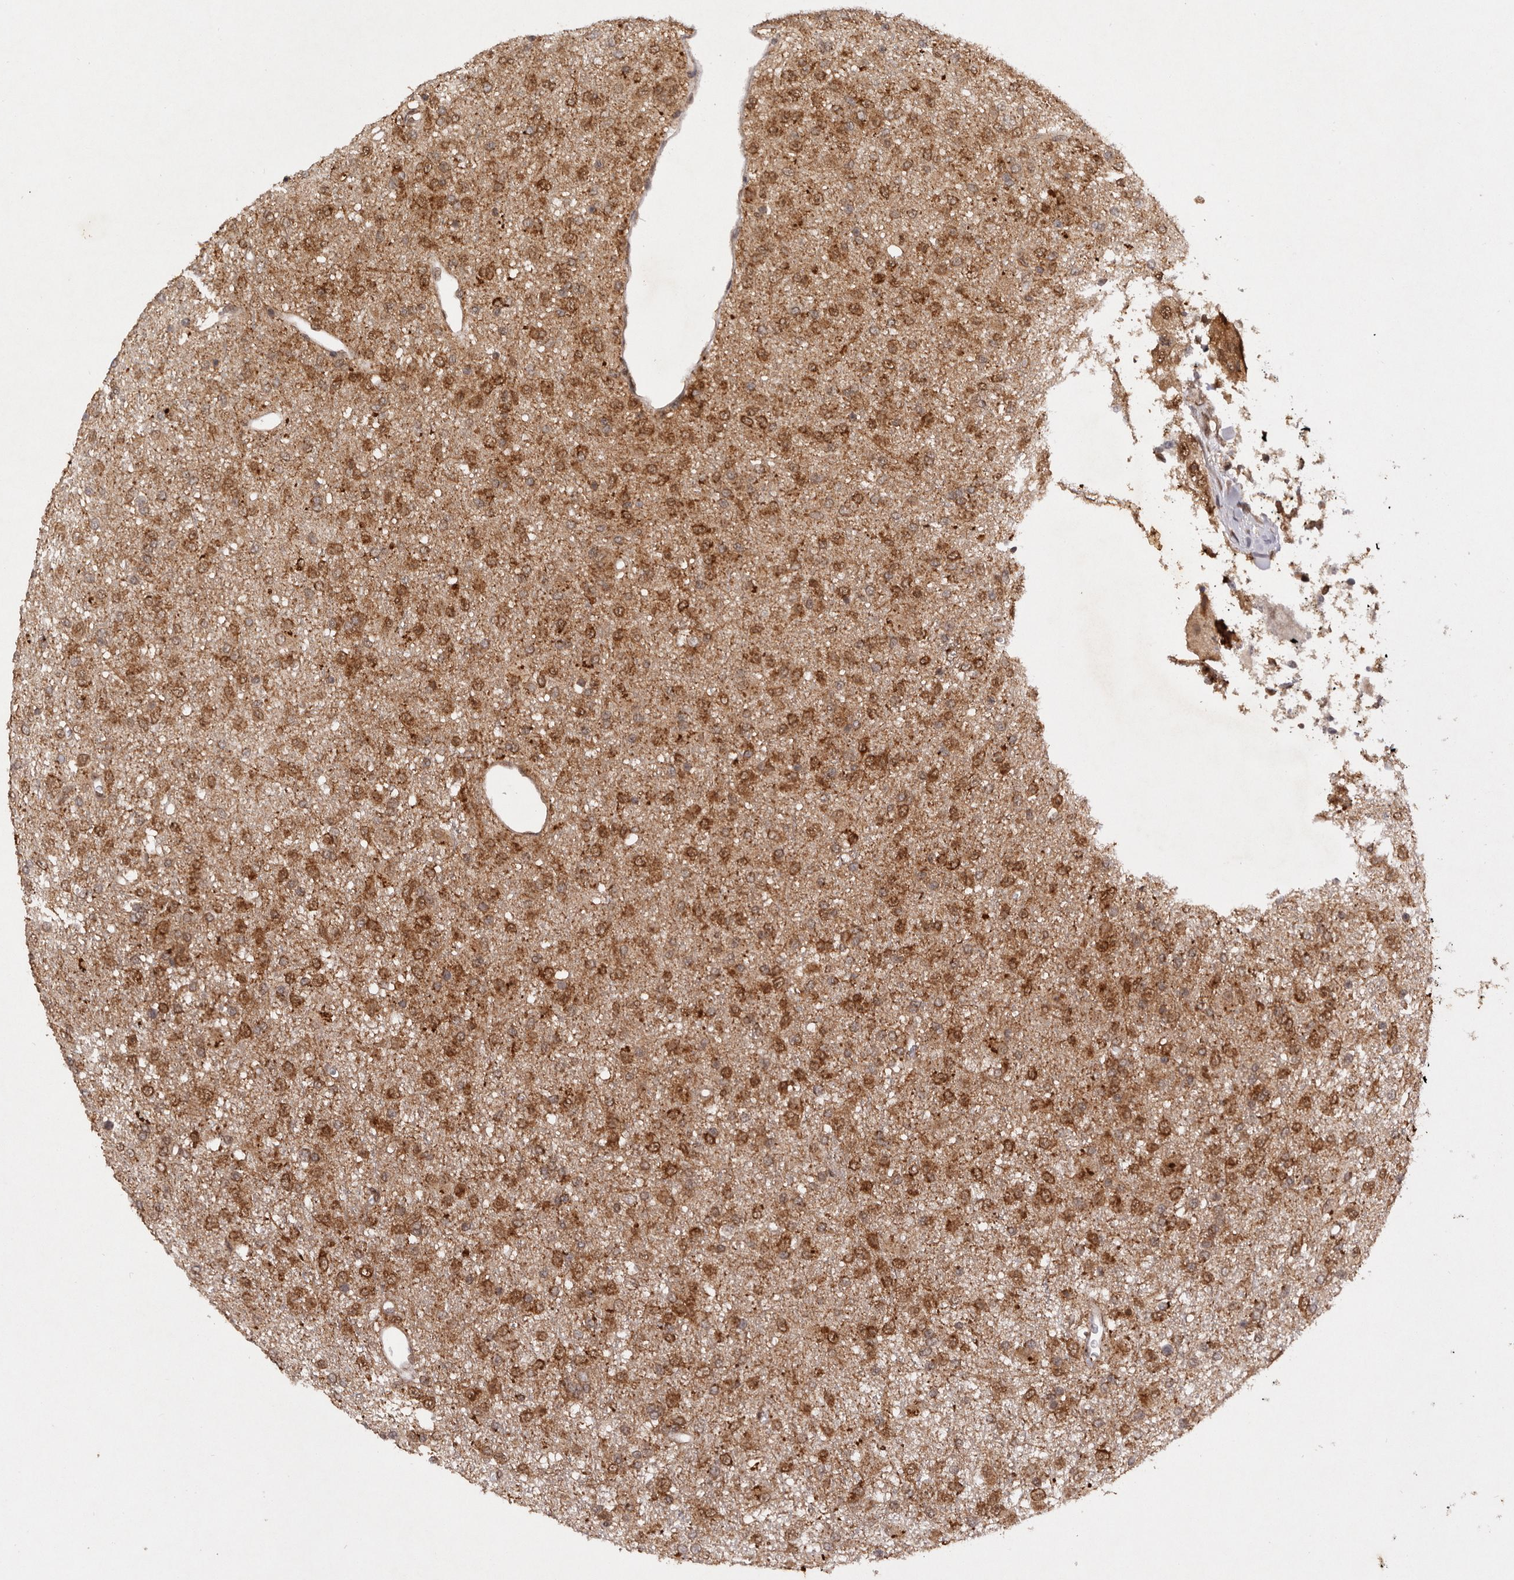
{"staining": {"intensity": "moderate", "quantity": ">75%", "location": "cytoplasmic/membranous,nuclear"}, "tissue": "glioma", "cell_type": "Tumor cells", "image_type": "cancer", "snomed": [{"axis": "morphology", "description": "Glioma, malignant, Low grade"}, {"axis": "topography", "description": "Brain"}], "caption": "Moderate cytoplasmic/membranous and nuclear staining for a protein is appreciated in about >75% of tumor cells of glioma using IHC.", "gene": "TARS2", "patient": {"sex": "male", "age": 65}}